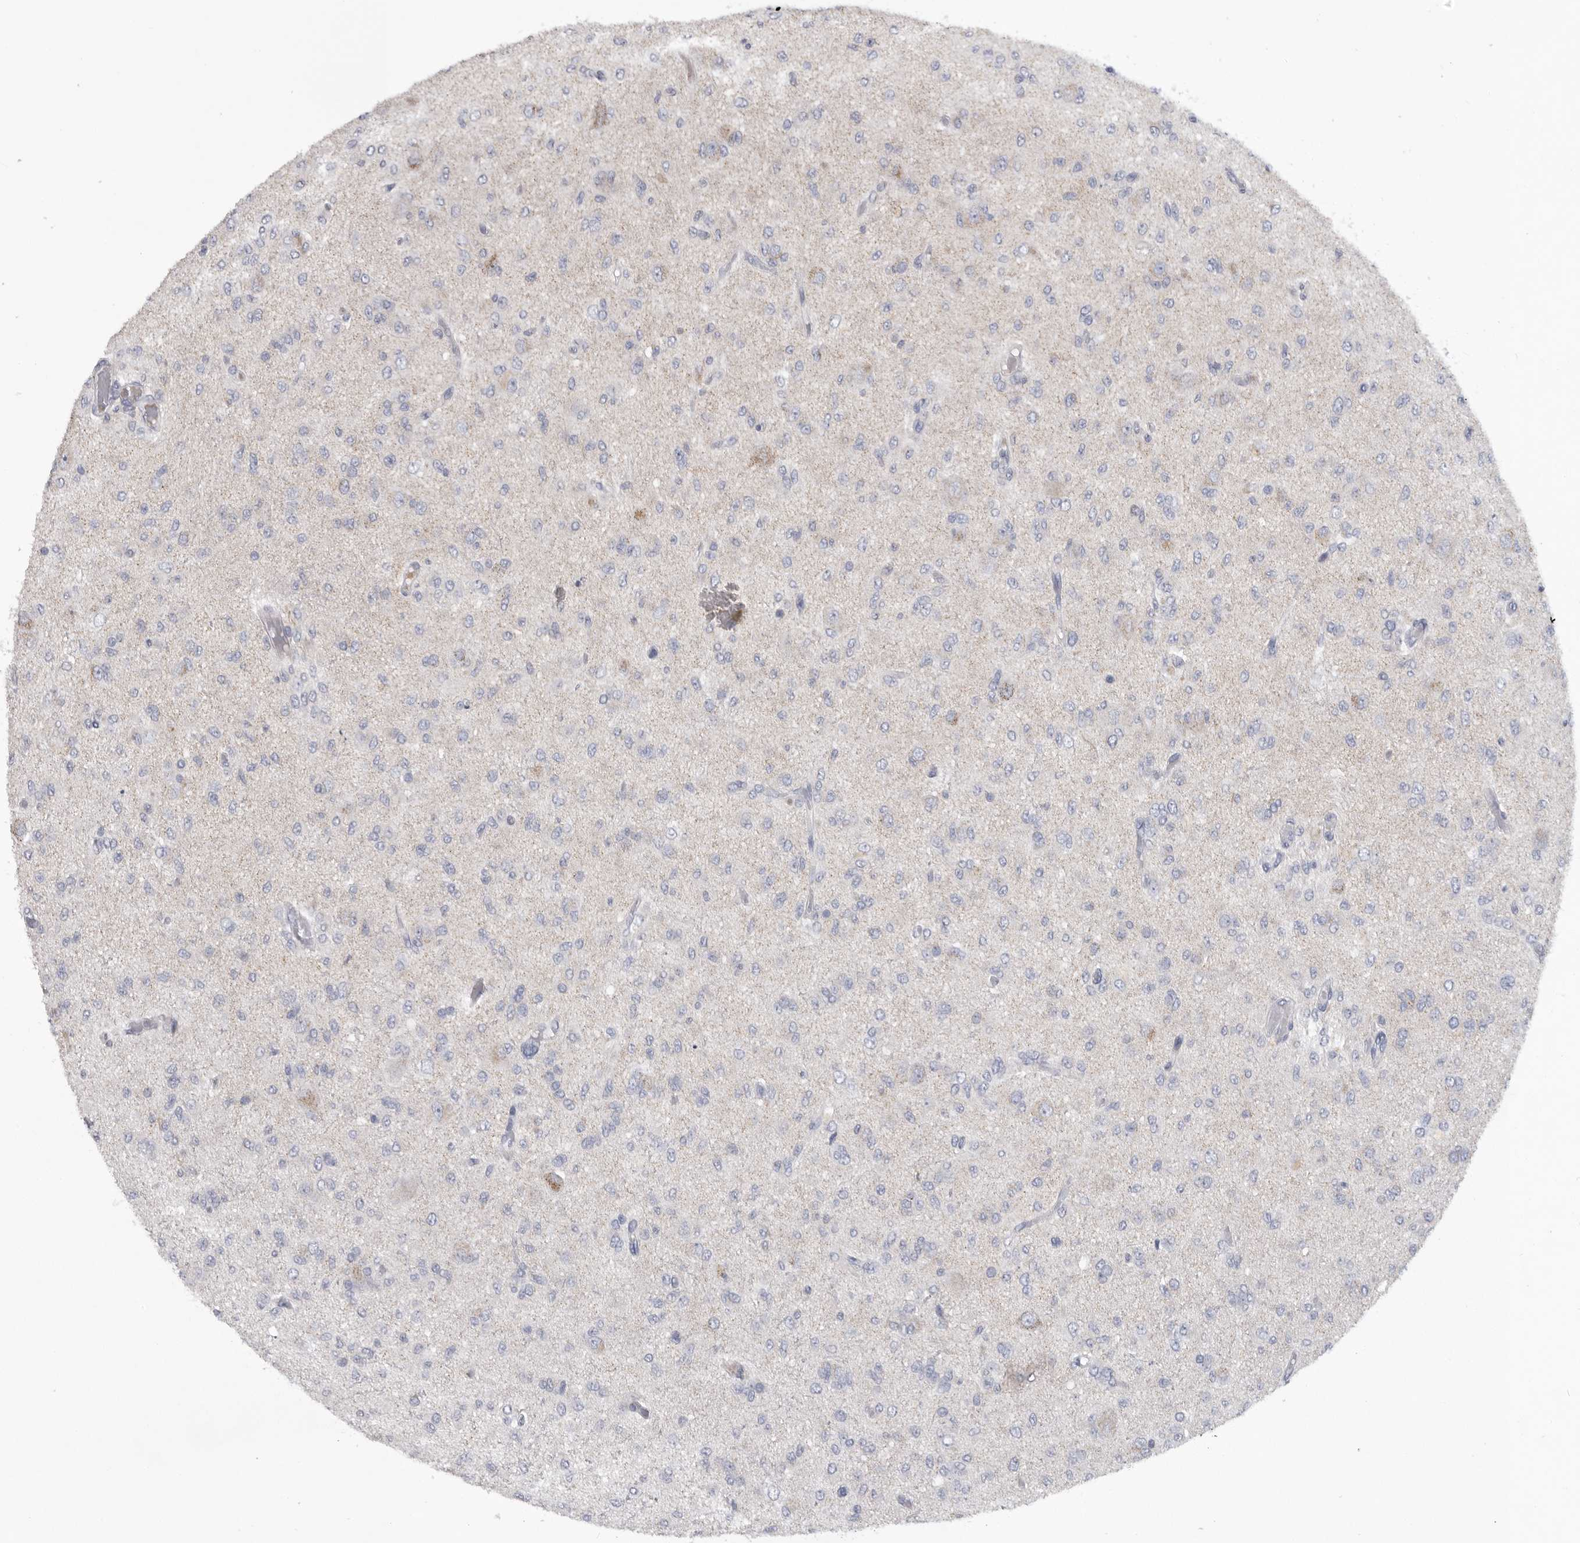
{"staining": {"intensity": "negative", "quantity": "none", "location": "none"}, "tissue": "glioma", "cell_type": "Tumor cells", "image_type": "cancer", "snomed": [{"axis": "morphology", "description": "Glioma, malignant, High grade"}, {"axis": "topography", "description": "Brain"}], "caption": "The immunohistochemistry photomicrograph has no significant staining in tumor cells of malignant high-grade glioma tissue.", "gene": "USP24", "patient": {"sex": "female", "age": 59}}